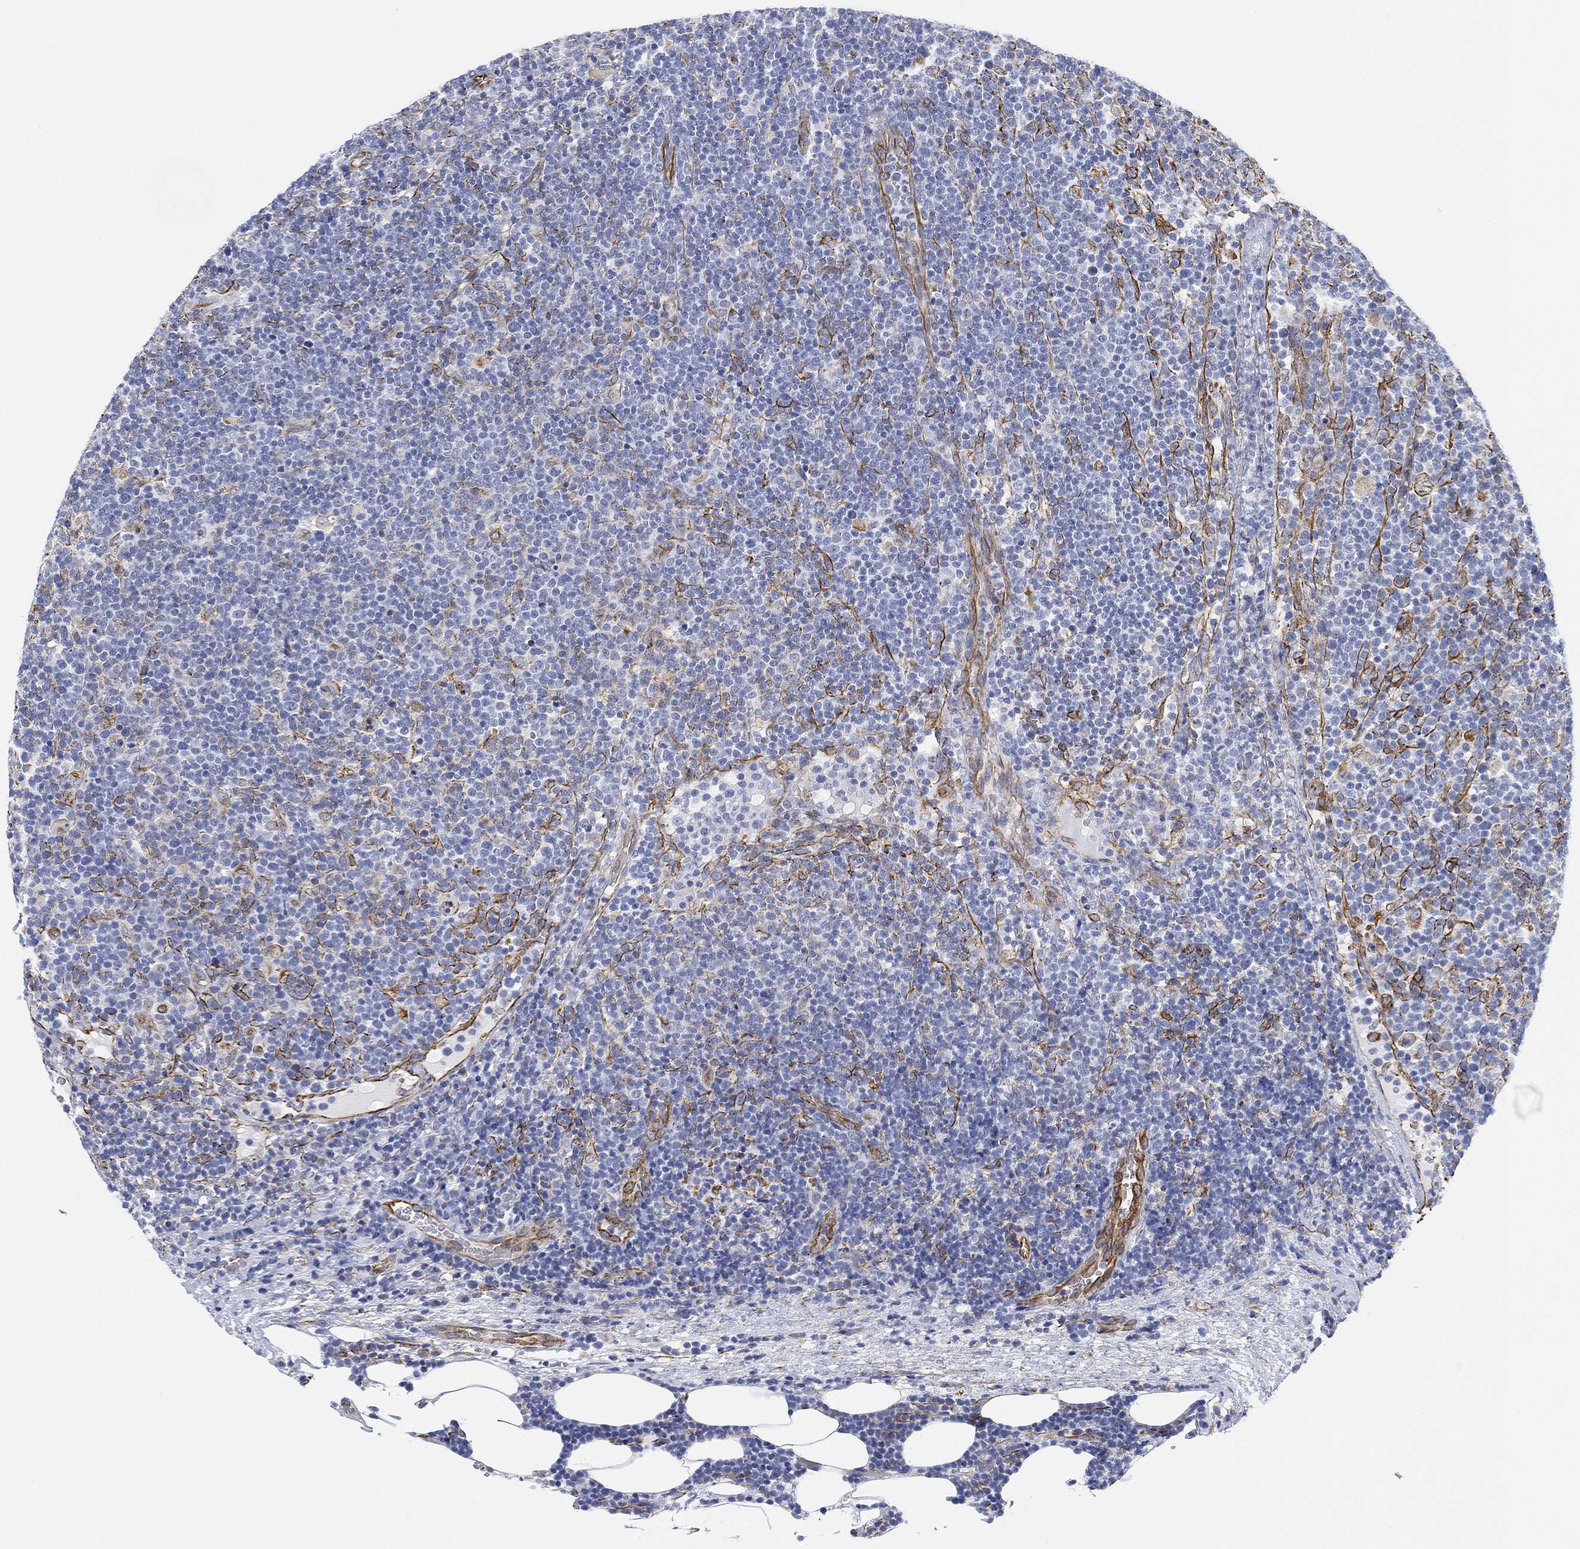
{"staining": {"intensity": "weak", "quantity": "<25%", "location": "cytoplasmic/membranous"}, "tissue": "lymphoma", "cell_type": "Tumor cells", "image_type": "cancer", "snomed": [{"axis": "morphology", "description": "Malignant lymphoma, non-Hodgkin's type, High grade"}, {"axis": "topography", "description": "Lymph node"}], "caption": "Malignant lymphoma, non-Hodgkin's type (high-grade) stained for a protein using immunohistochemistry demonstrates no expression tumor cells.", "gene": "PSKH2", "patient": {"sex": "male", "age": 61}}